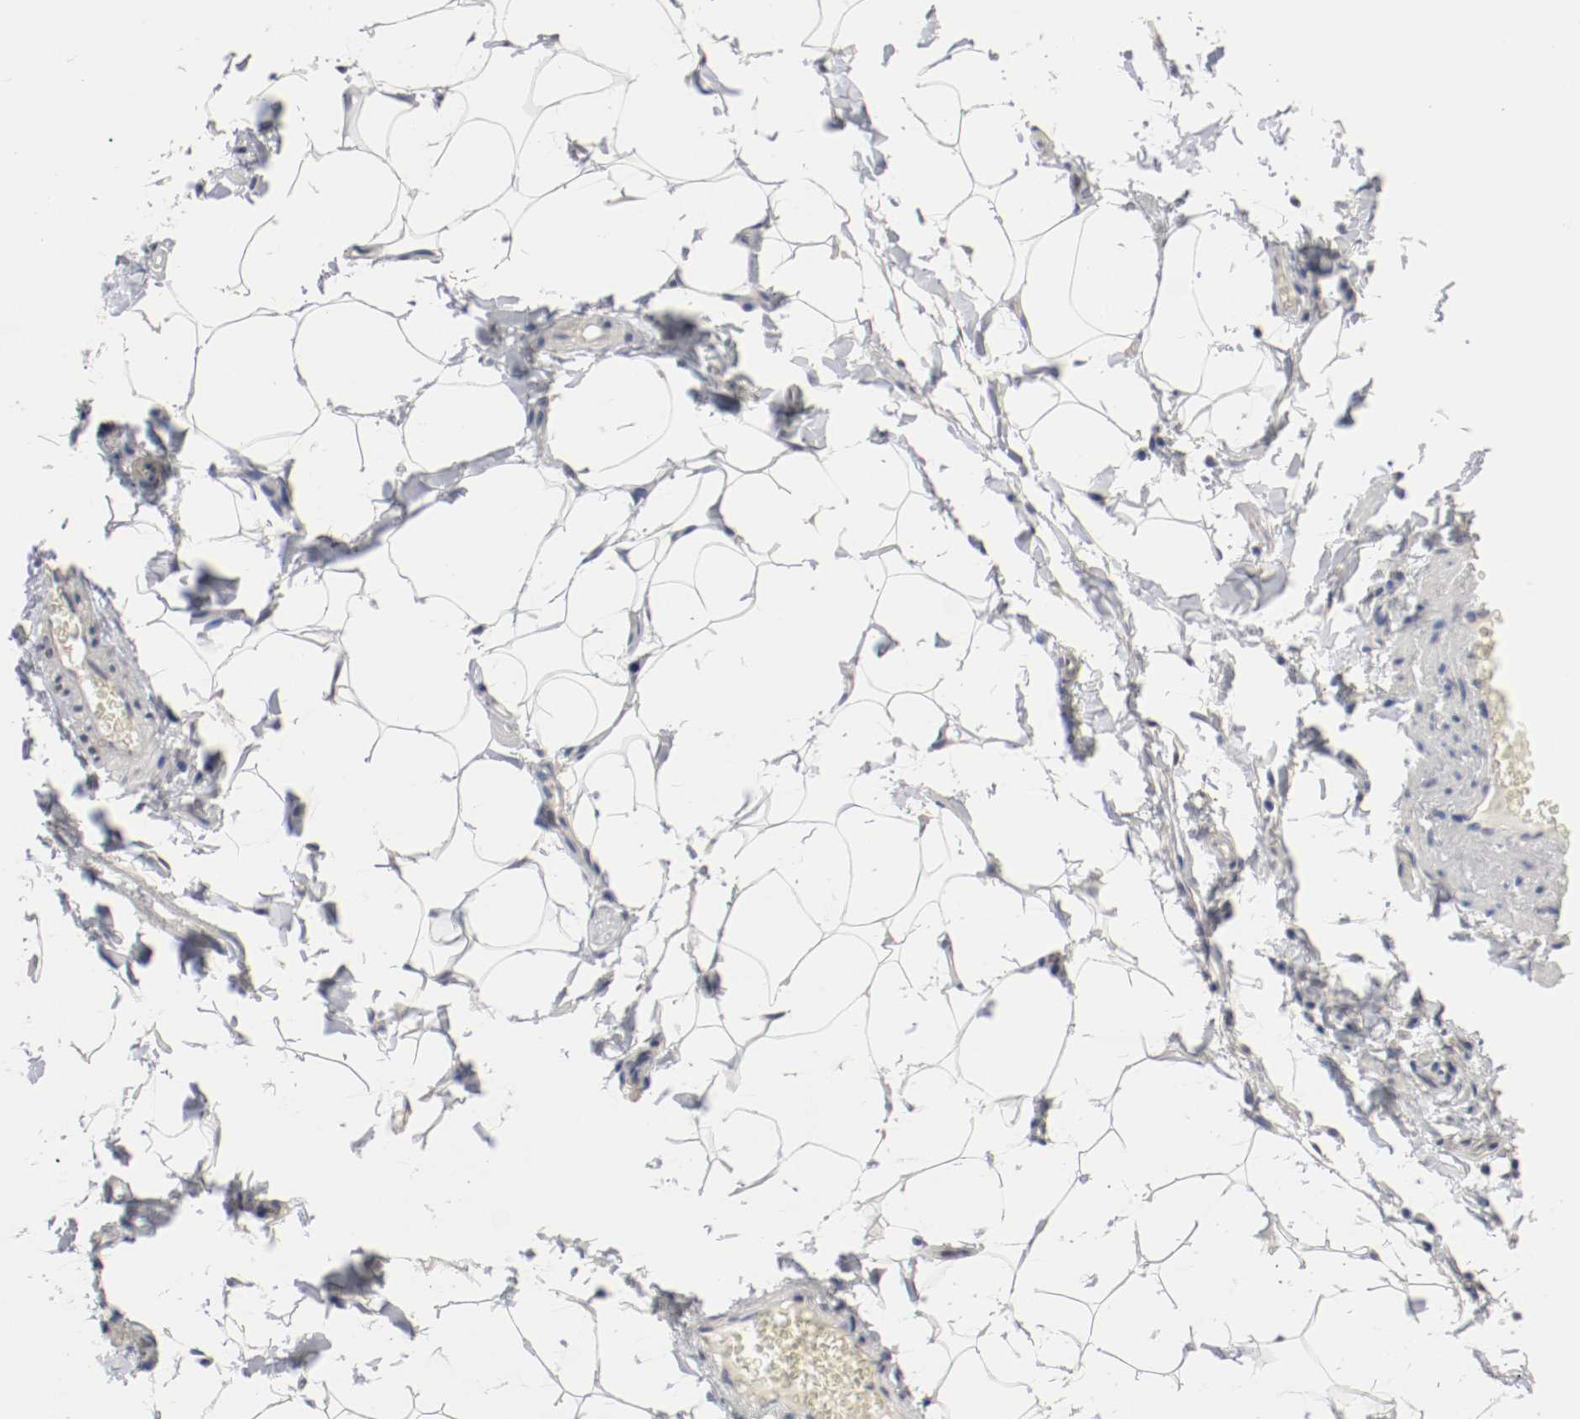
{"staining": {"intensity": "negative", "quantity": "none", "location": "none"}, "tissue": "adipose tissue", "cell_type": "Adipocytes", "image_type": "normal", "snomed": [{"axis": "morphology", "description": "Normal tissue, NOS"}, {"axis": "topography", "description": "Vascular tissue"}], "caption": "This photomicrograph is of normal adipose tissue stained with immunohistochemistry to label a protein in brown with the nuclei are counter-stained blue. There is no positivity in adipocytes.", "gene": "FOSL2", "patient": {"sex": "male", "age": 41}}